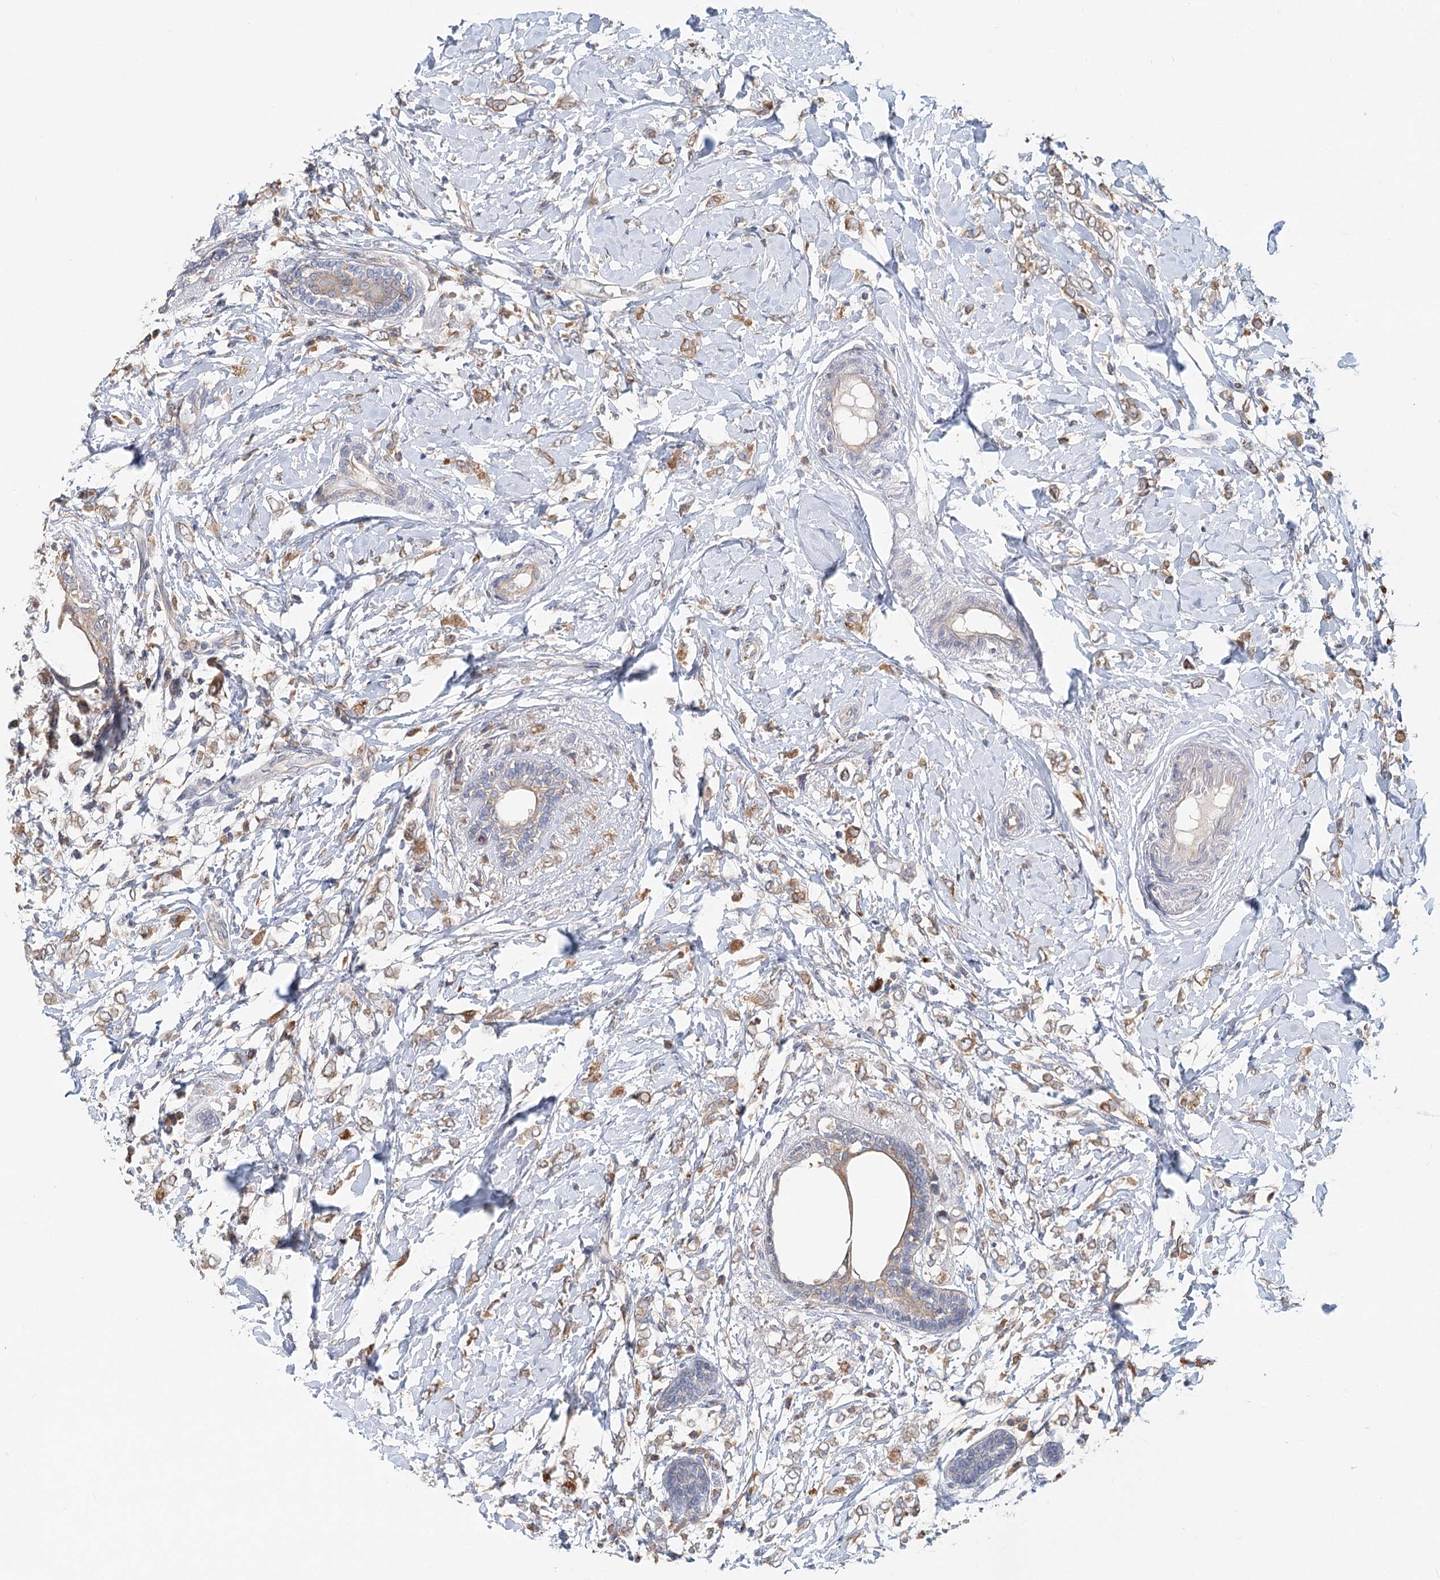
{"staining": {"intensity": "moderate", "quantity": ">75%", "location": "cytoplasmic/membranous"}, "tissue": "breast cancer", "cell_type": "Tumor cells", "image_type": "cancer", "snomed": [{"axis": "morphology", "description": "Normal tissue, NOS"}, {"axis": "morphology", "description": "Lobular carcinoma"}, {"axis": "topography", "description": "Breast"}], "caption": "Immunohistochemical staining of human breast cancer (lobular carcinoma) demonstrates moderate cytoplasmic/membranous protein staining in about >75% of tumor cells.", "gene": "PAIP2", "patient": {"sex": "female", "age": 47}}